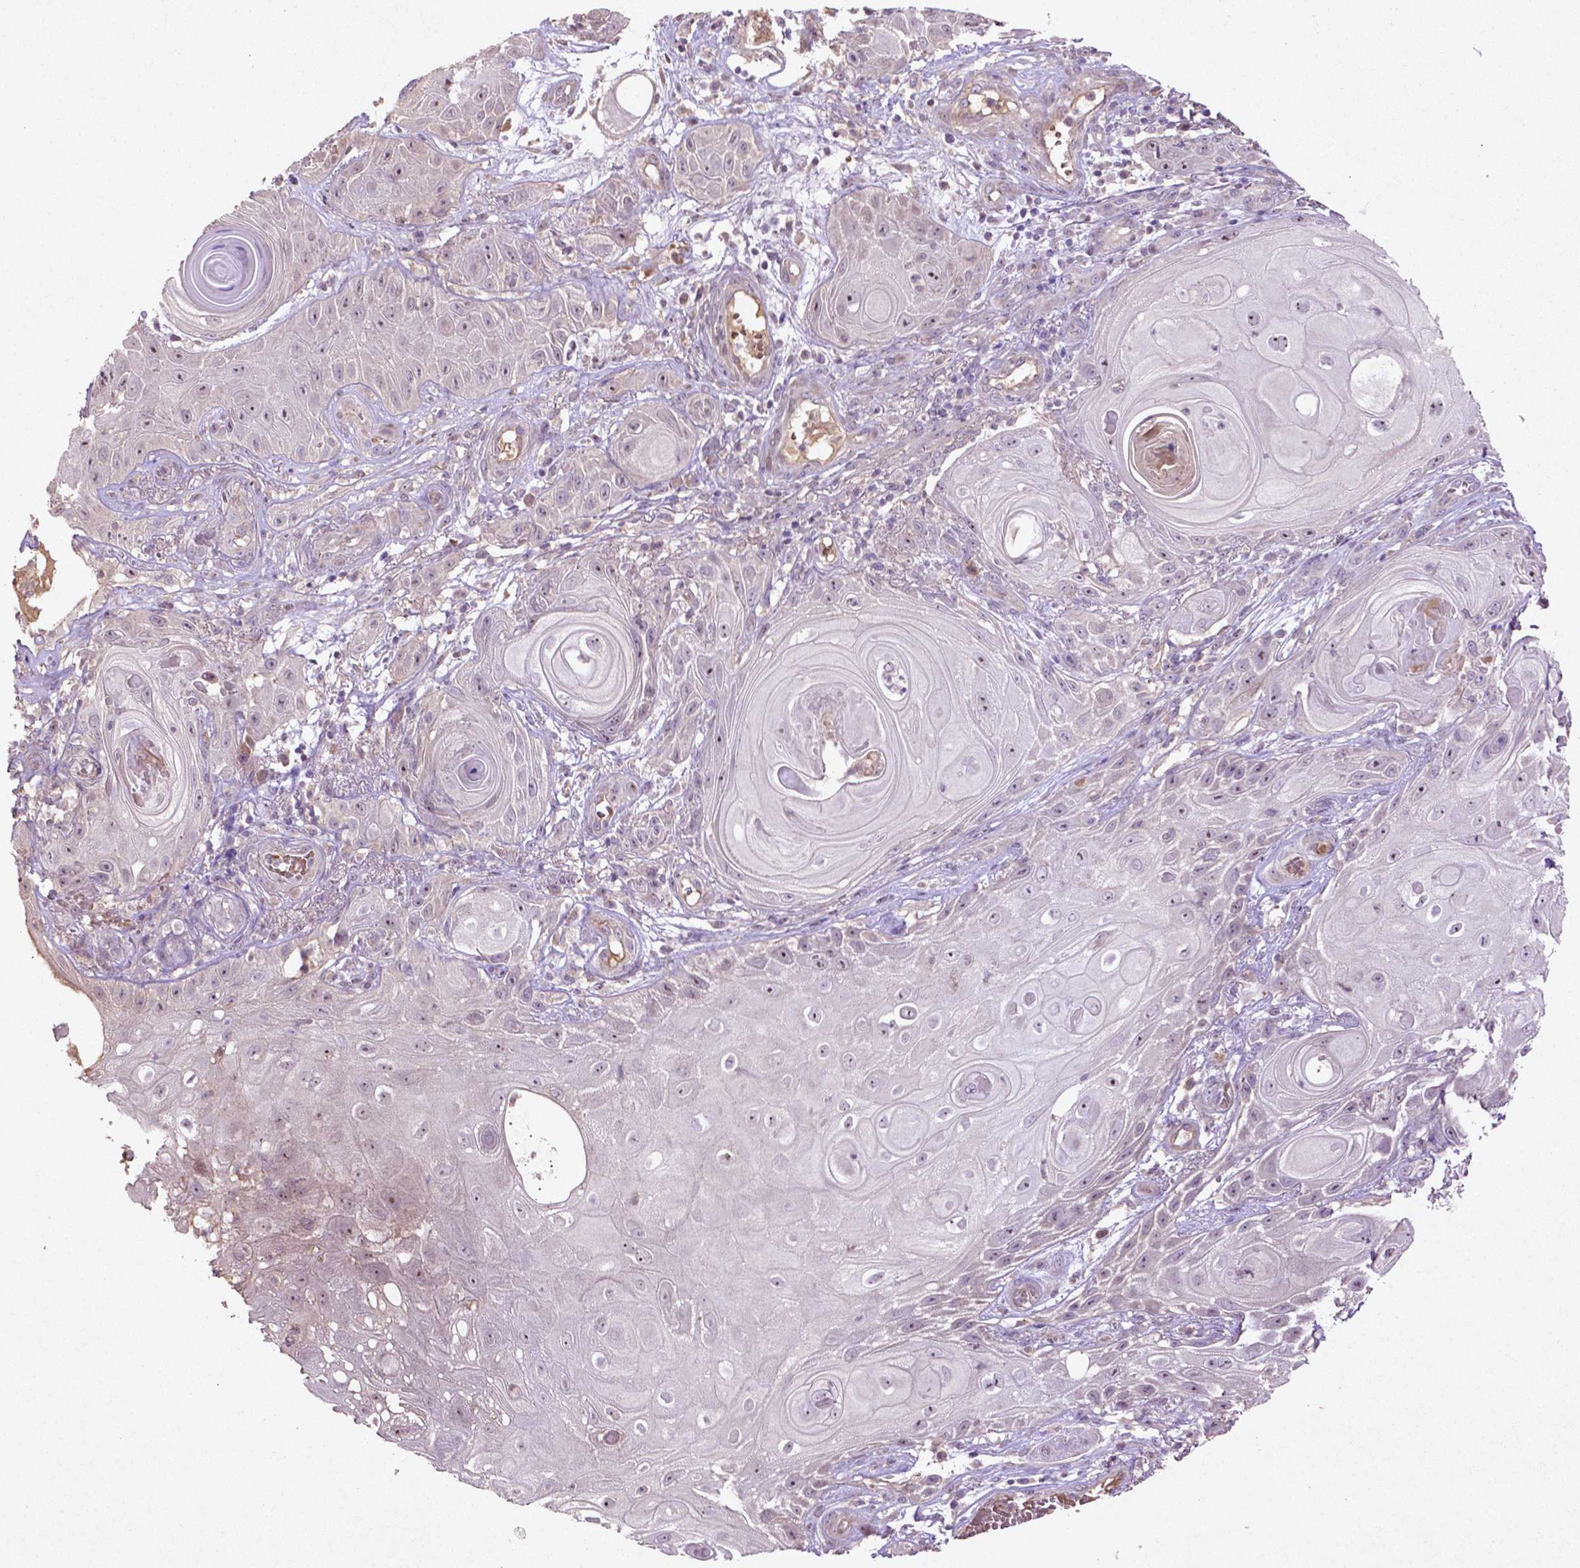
{"staining": {"intensity": "negative", "quantity": "none", "location": "none"}, "tissue": "skin cancer", "cell_type": "Tumor cells", "image_type": "cancer", "snomed": [{"axis": "morphology", "description": "Squamous cell carcinoma, NOS"}, {"axis": "topography", "description": "Skin"}], "caption": "Immunohistochemical staining of human skin cancer reveals no significant positivity in tumor cells. Brightfield microscopy of IHC stained with DAB (brown) and hematoxylin (blue), captured at high magnification.", "gene": "COQ2", "patient": {"sex": "male", "age": 62}}